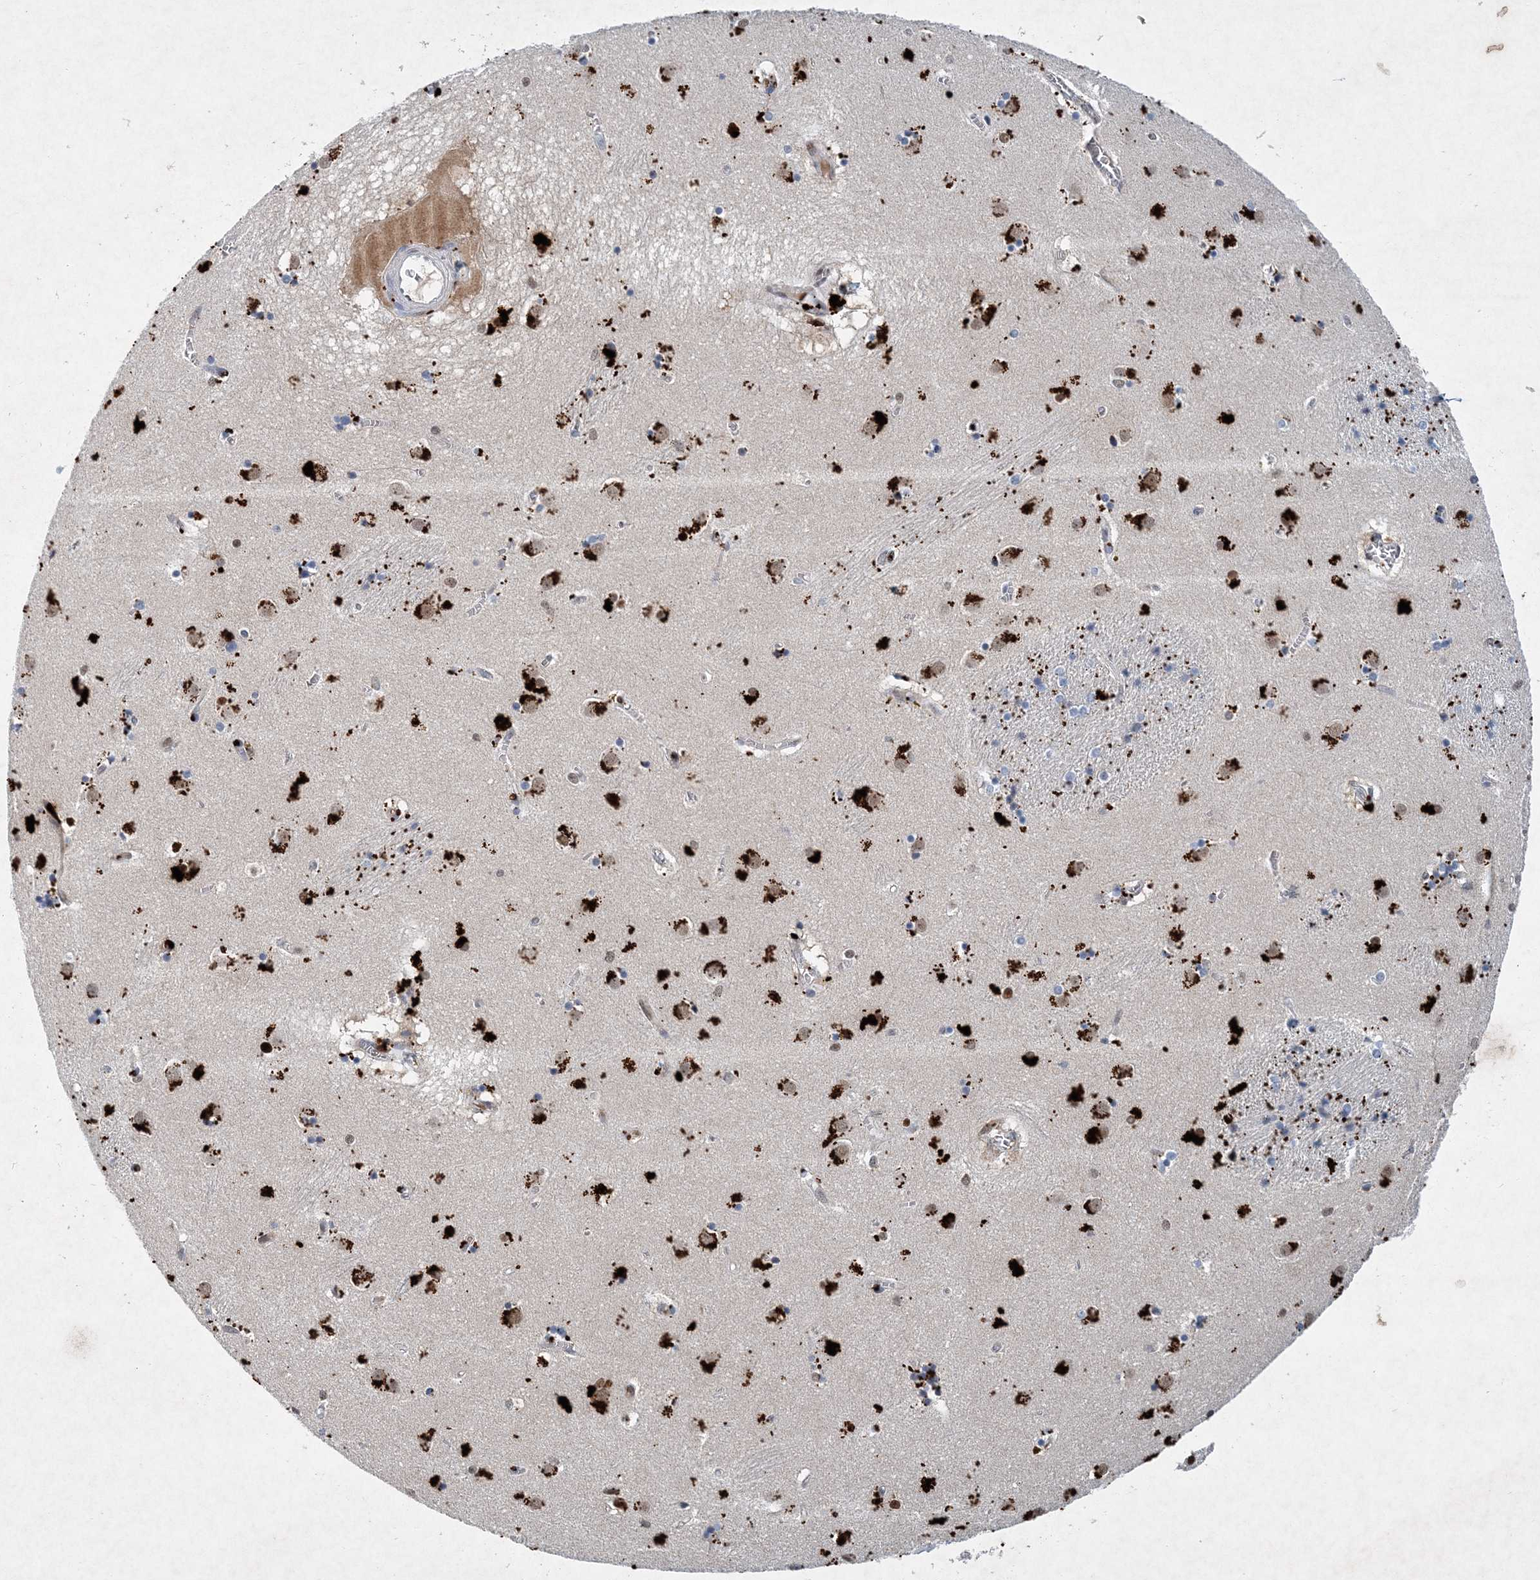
{"staining": {"intensity": "moderate", "quantity": "25%-75%", "location": "cytoplasmic/membranous,nuclear"}, "tissue": "caudate", "cell_type": "Glial cells", "image_type": "normal", "snomed": [{"axis": "morphology", "description": "Normal tissue, NOS"}, {"axis": "topography", "description": "Lateral ventricle wall"}], "caption": "This is a photomicrograph of immunohistochemistry staining of unremarkable caudate, which shows moderate expression in the cytoplasmic/membranous,nuclear of glial cells.", "gene": "KPNA4", "patient": {"sex": "male", "age": 70}}